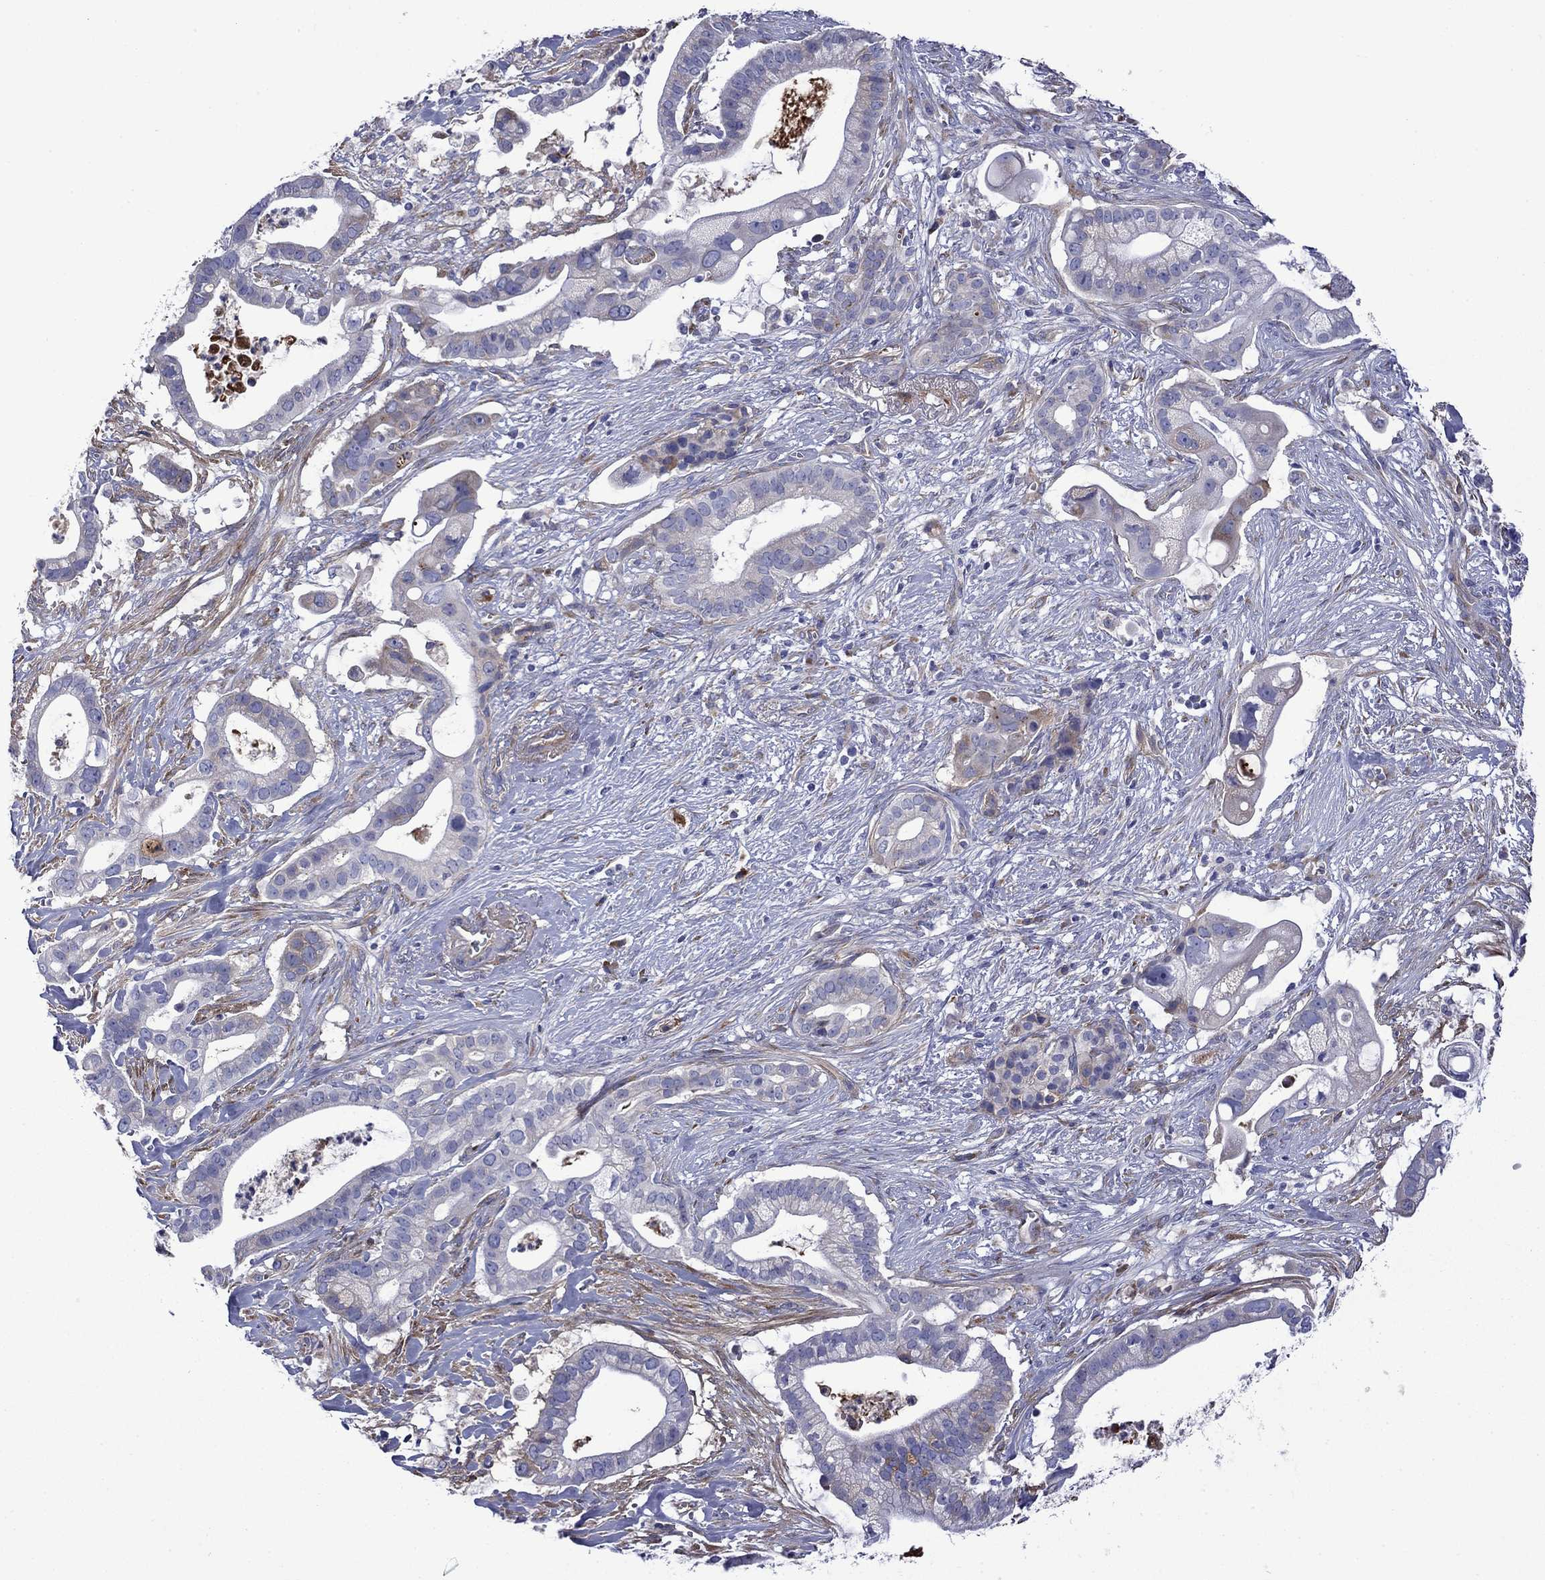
{"staining": {"intensity": "negative", "quantity": "none", "location": "none"}, "tissue": "pancreatic cancer", "cell_type": "Tumor cells", "image_type": "cancer", "snomed": [{"axis": "morphology", "description": "Adenocarcinoma, NOS"}, {"axis": "topography", "description": "Pancreas"}], "caption": "Image shows no protein staining in tumor cells of pancreatic adenocarcinoma tissue.", "gene": "HSPG2", "patient": {"sex": "male", "age": 61}}